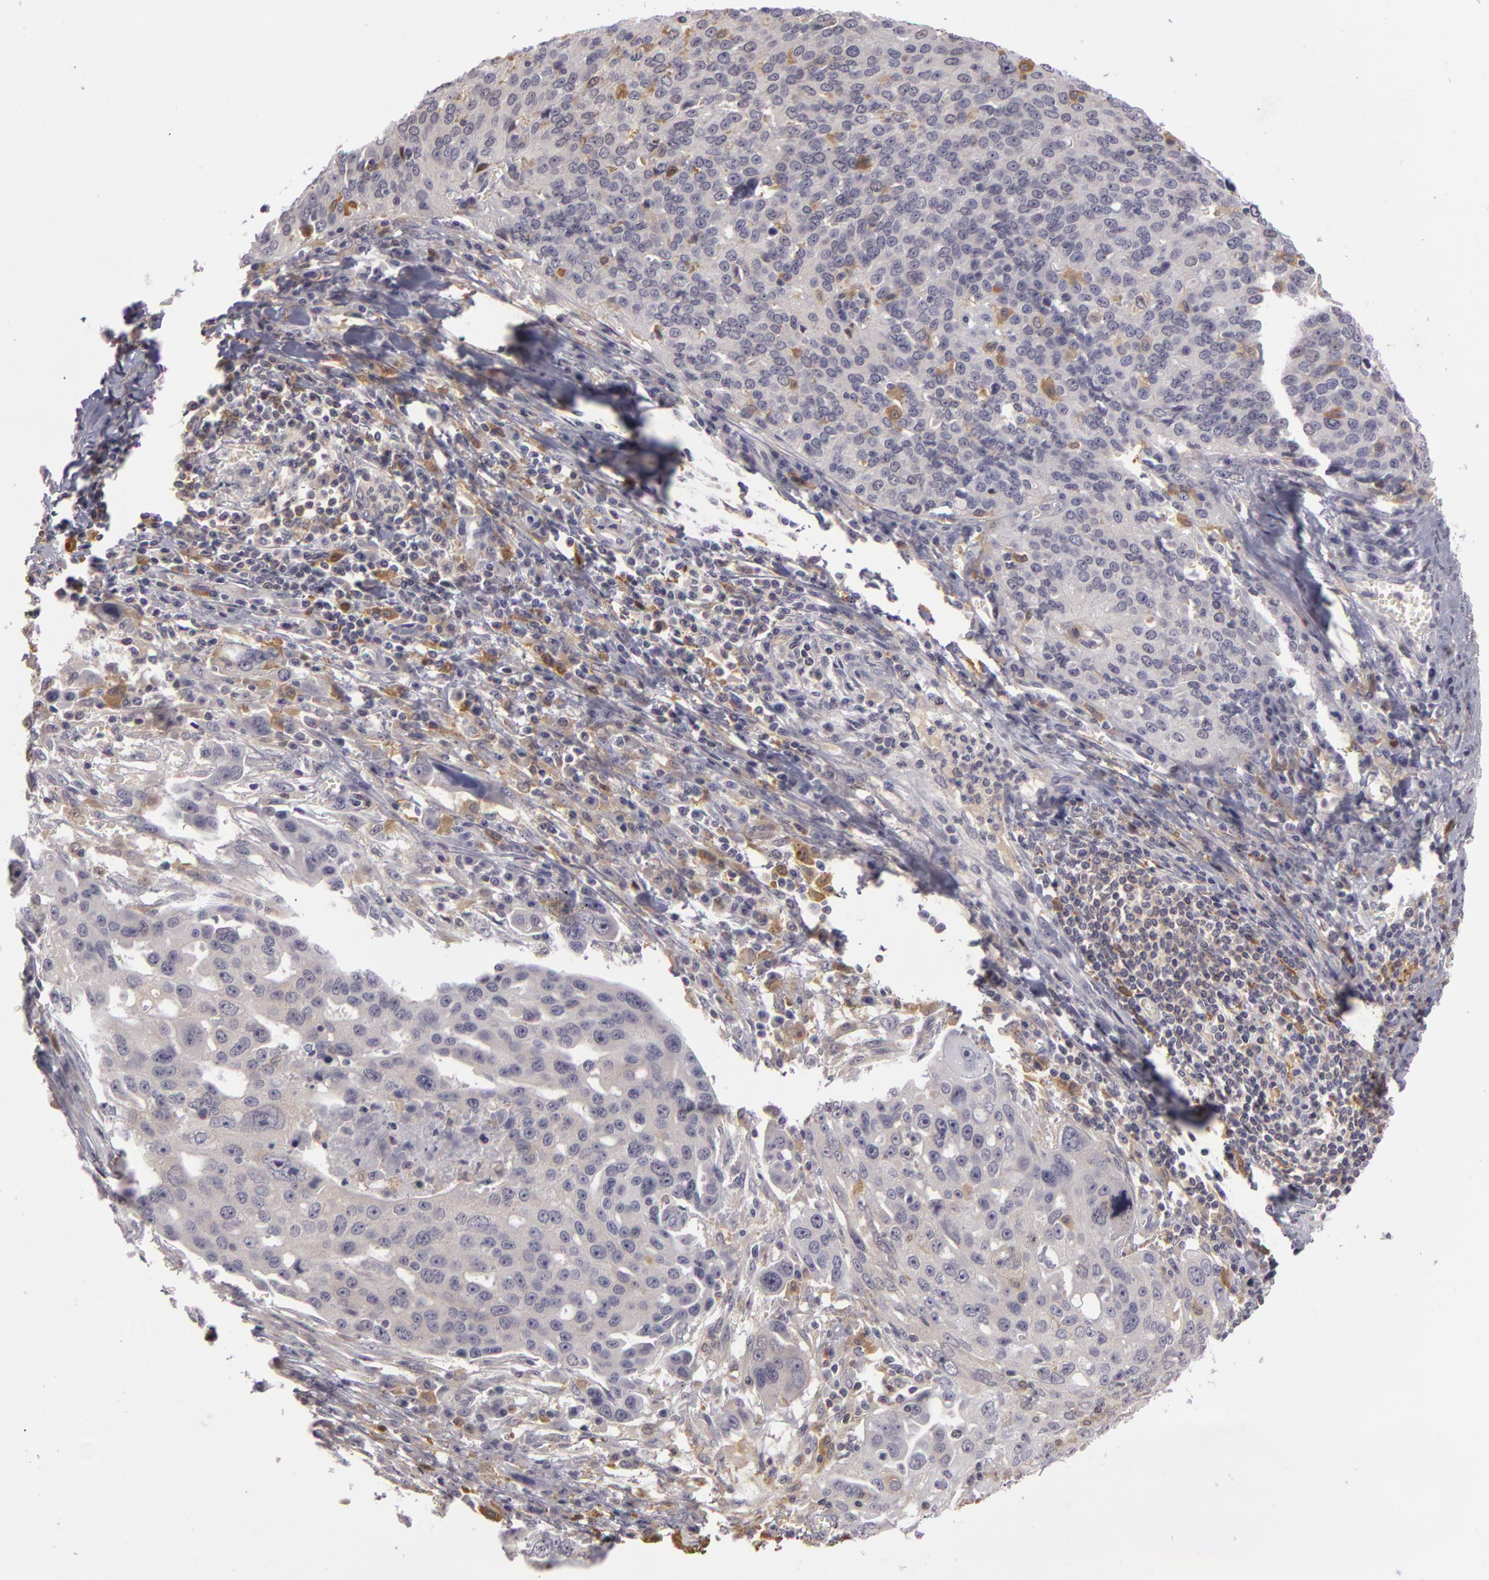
{"staining": {"intensity": "negative", "quantity": "none", "location": "none"}, "tissue": "ovarian cancer", "cell_type": "Tumor cells", "image_type": "cancer", "snomed": [{"axis": "morphology", "description": "Carcinoma, endometroid"}, {"axis": "topography", "description": "Ovary"}], "caption": "The image displays no staining of tumor cells in endometroid carcinoma (ovarian).", "gene": "GNPDA1", "patient": {"sex": "female", "age": 75}}